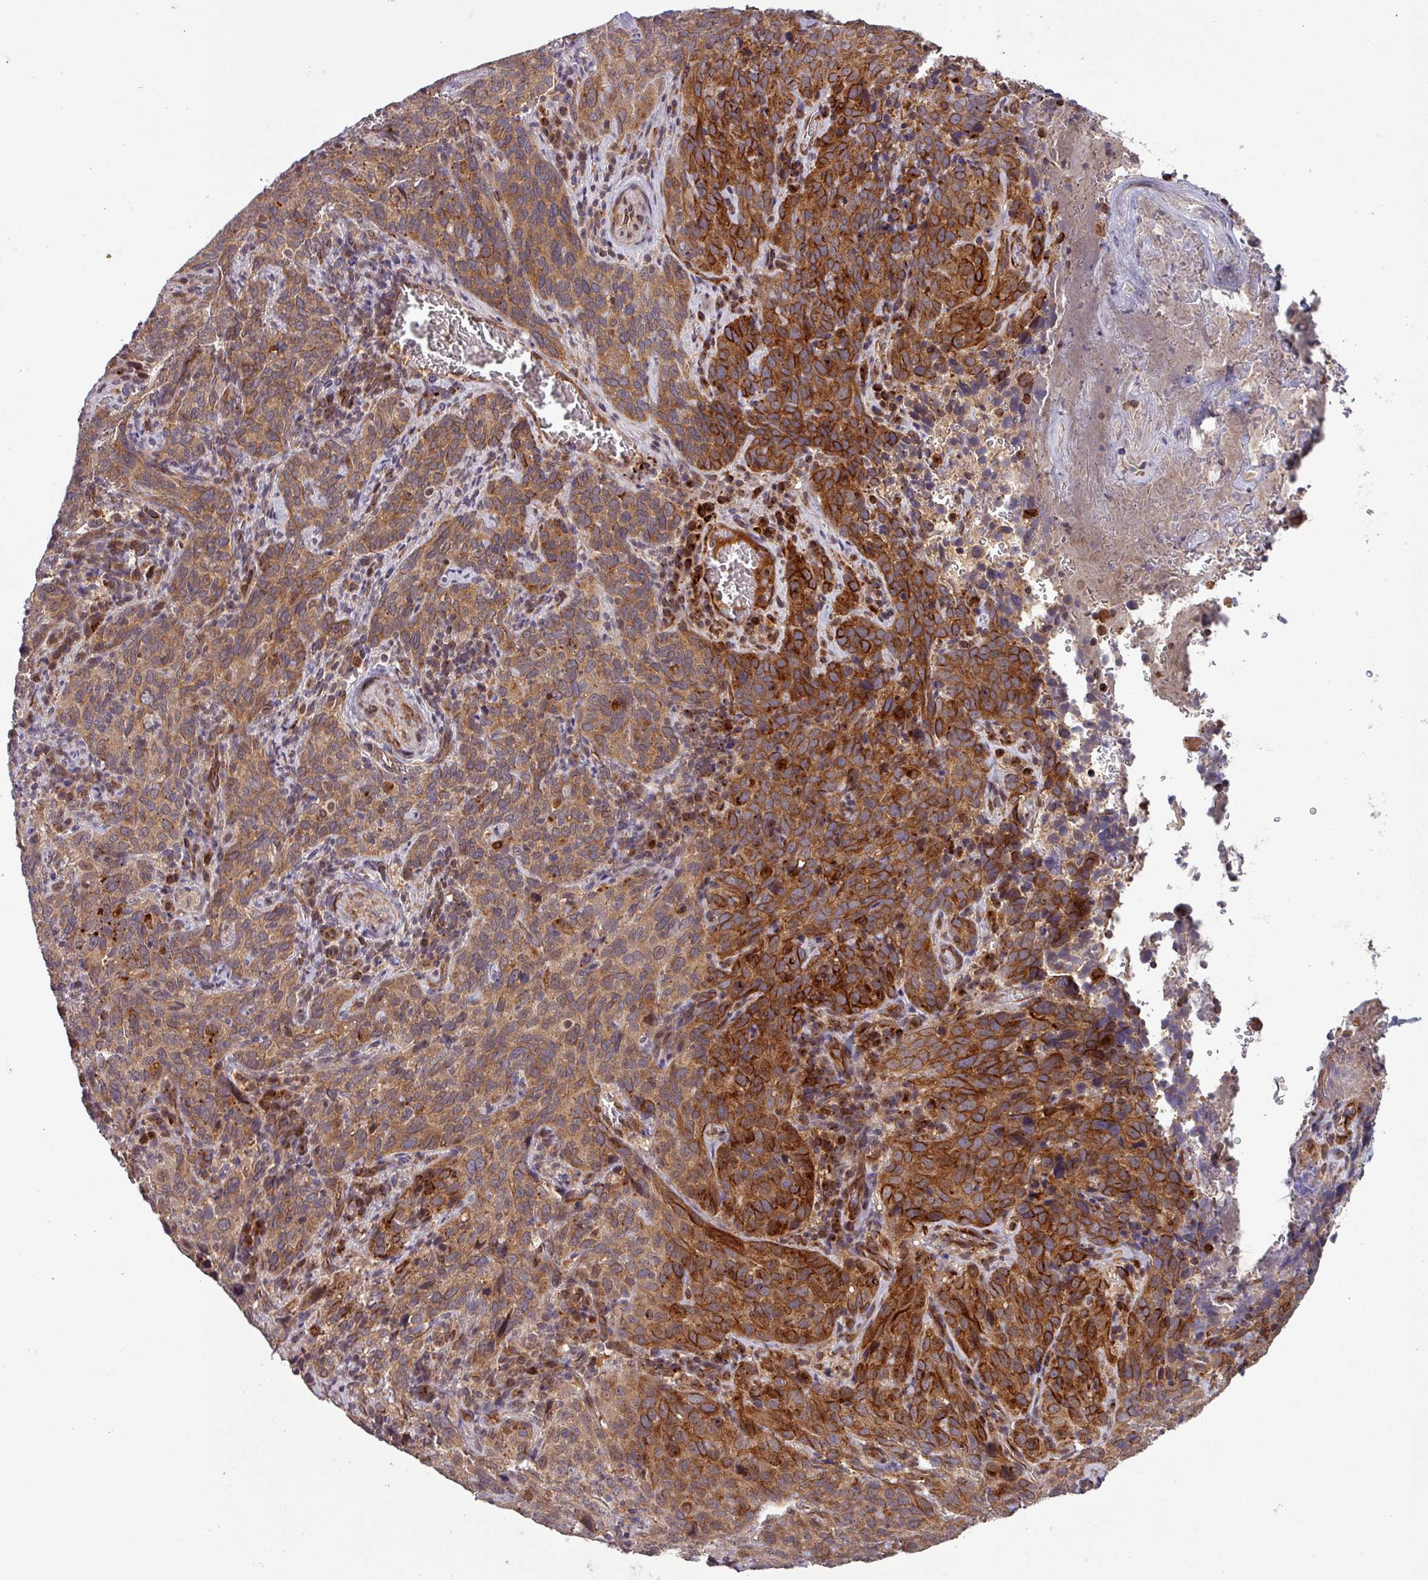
{"staining": {"intensity": "strong", "quantity": "25%-75%", "location": "cytoplasmic/membranous"}, "tissue": "cervical cancer", "cell_type": "Tumor cells", "image_type": "cancer", "snomed": [{"axis": "morphology", "description": "Squamous cell carcinoma, NOS"}, {"axis": "topography", "description": "Cervix"}], "caption": "The micrograph shows immunohistochemical staining of squamous cell carcinoma (cervical). There is strong cytoplasmic/membranous positivity is present in about 25%-75% of tumor cells. (brown staining indicates protein expression, while blue staining denotes nuclei).", "gene": "PUS1", "patient": {"sex": "female", "age": 51}}